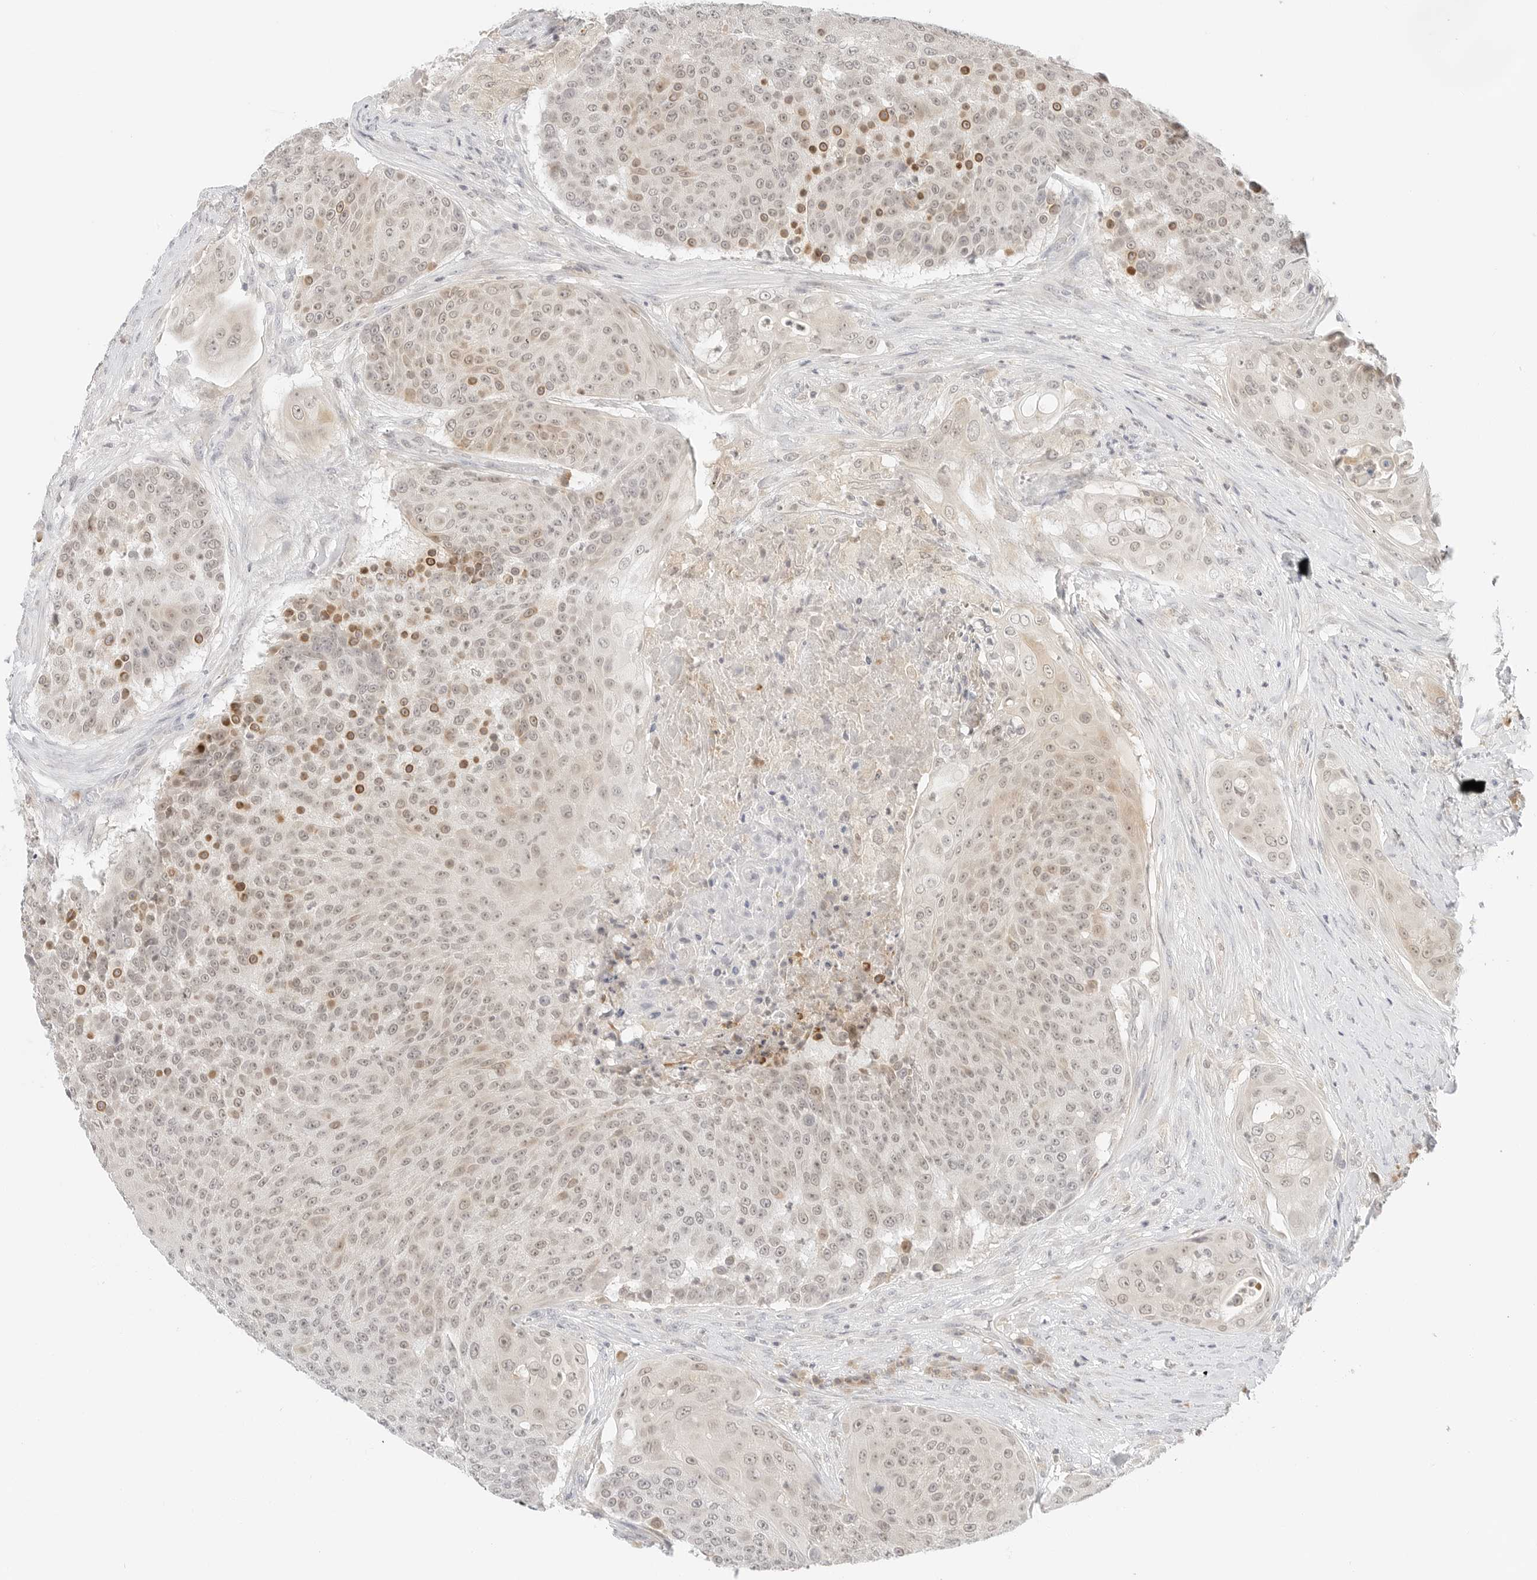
{"staining": {"intensity": "moderate", "quantity": "<25%", "location": "cytoplasmic/membranous,nuclear"}, "tissue": "urothelial cancer", "cell_type": "Tumor cells", "image_type": "cancer", "snomed": [{"axis": "morphology", "description": "Urothelial carcinoma, High grade"}, {"axis": "topography", "description": "Urinary bladder"}], "caption": "DAB (3,3'-diaminobenzidine) immunohistochemical staining of human urothelial carcinoma (high-grade) shows moderate cytoplasmic/membranous and nuclear protein positivity in approximately <25% of tumor cells.", "gene": "NEO1", "patient": {"sex": "female", "age": 63}}